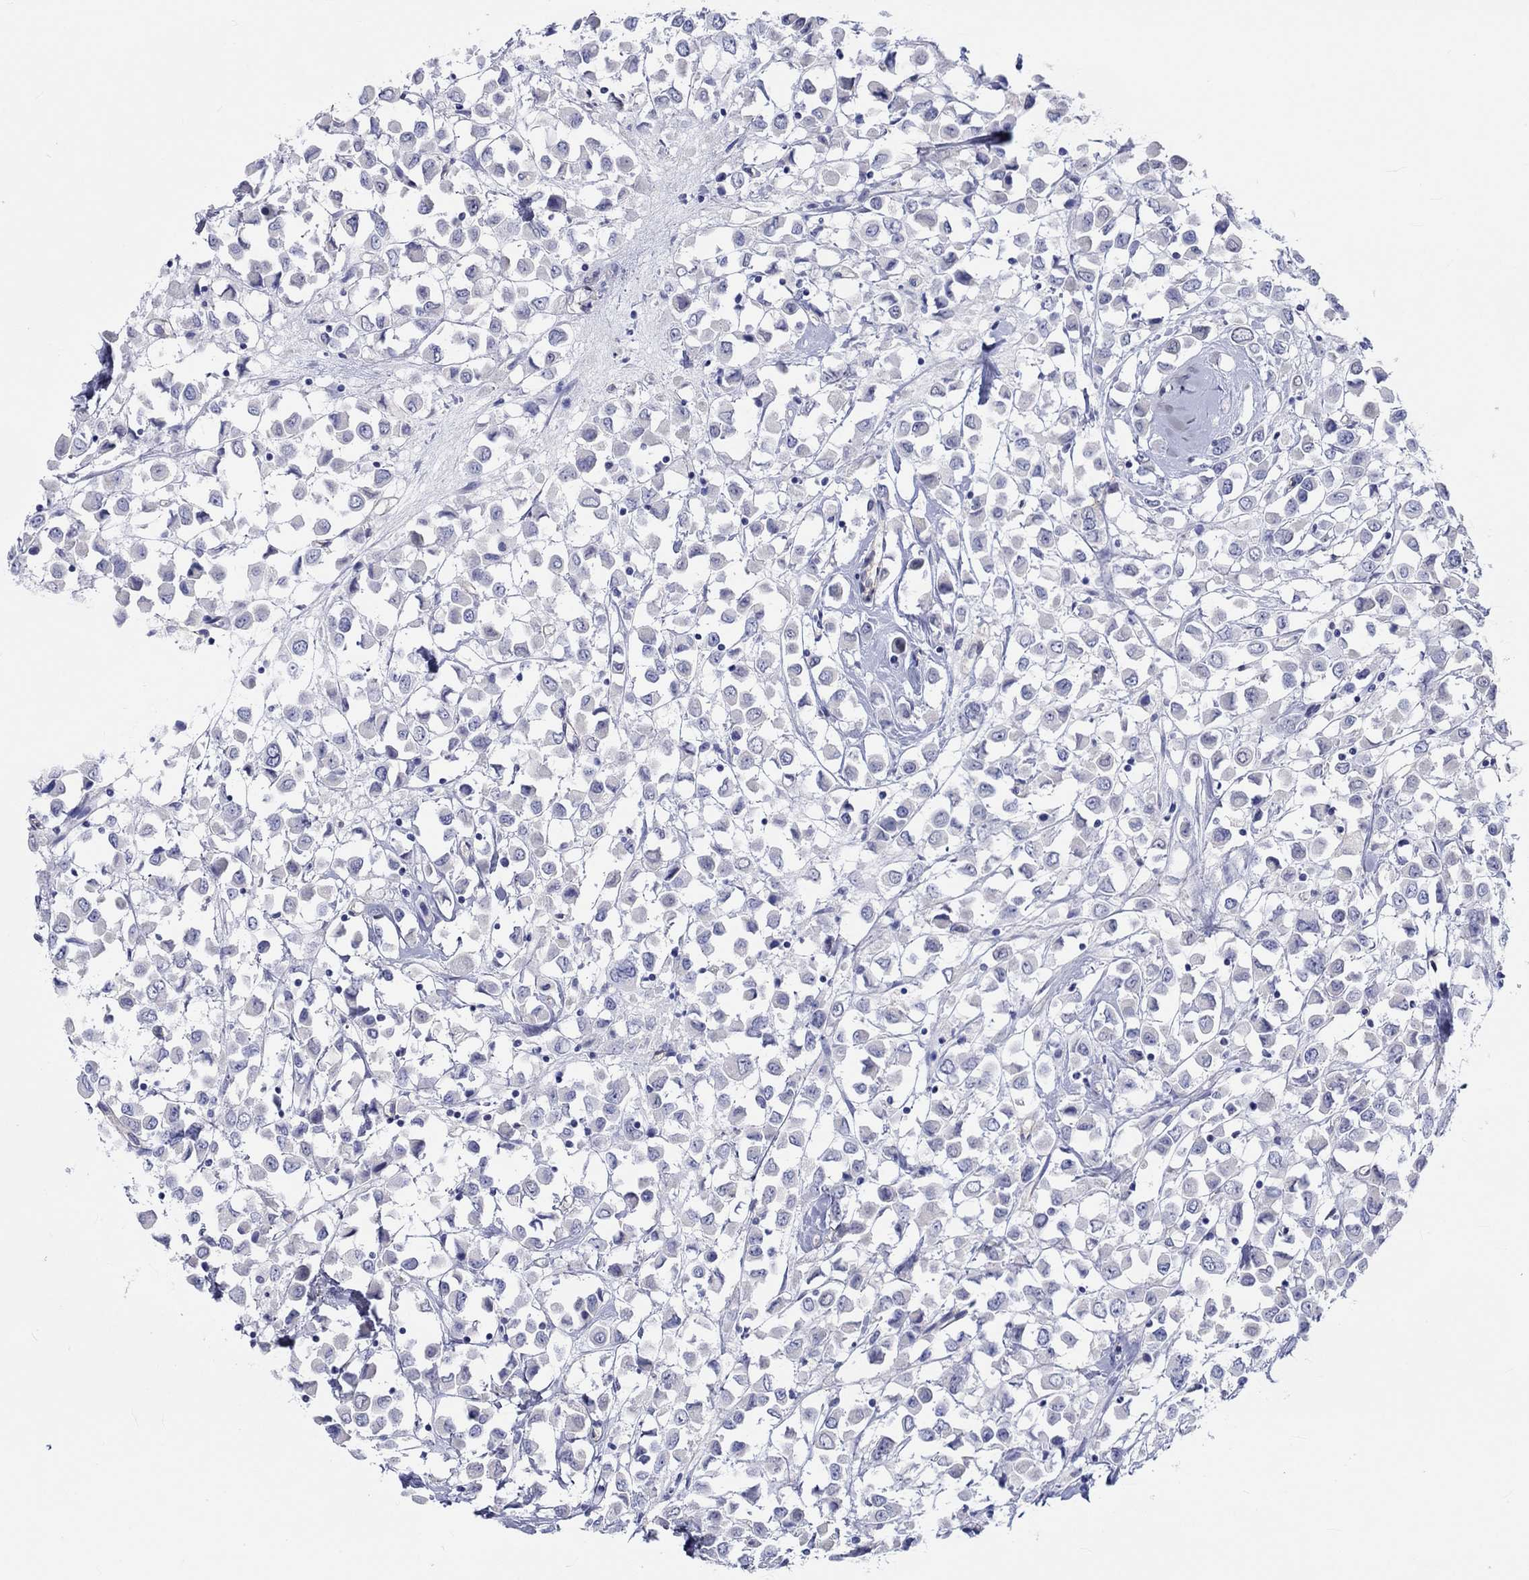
{"staining": {"intensity": "negative", "quantity": "none", "location": "none"}, "tissue": "breast cancer", "cell_type": "Tumor cells", "image_type": "cancer", "snomed": [{"axis": "morphology", "description": "Duct carcinoma"}, {"axis": "topography", "description": "Breast"}], "caption": "Tumor cells are negative for protein expression in human breast cancer (infiltrating ductal carcinoma).", "gene": "CDY2B", "patient": {"sex": "female", "age": 61}}